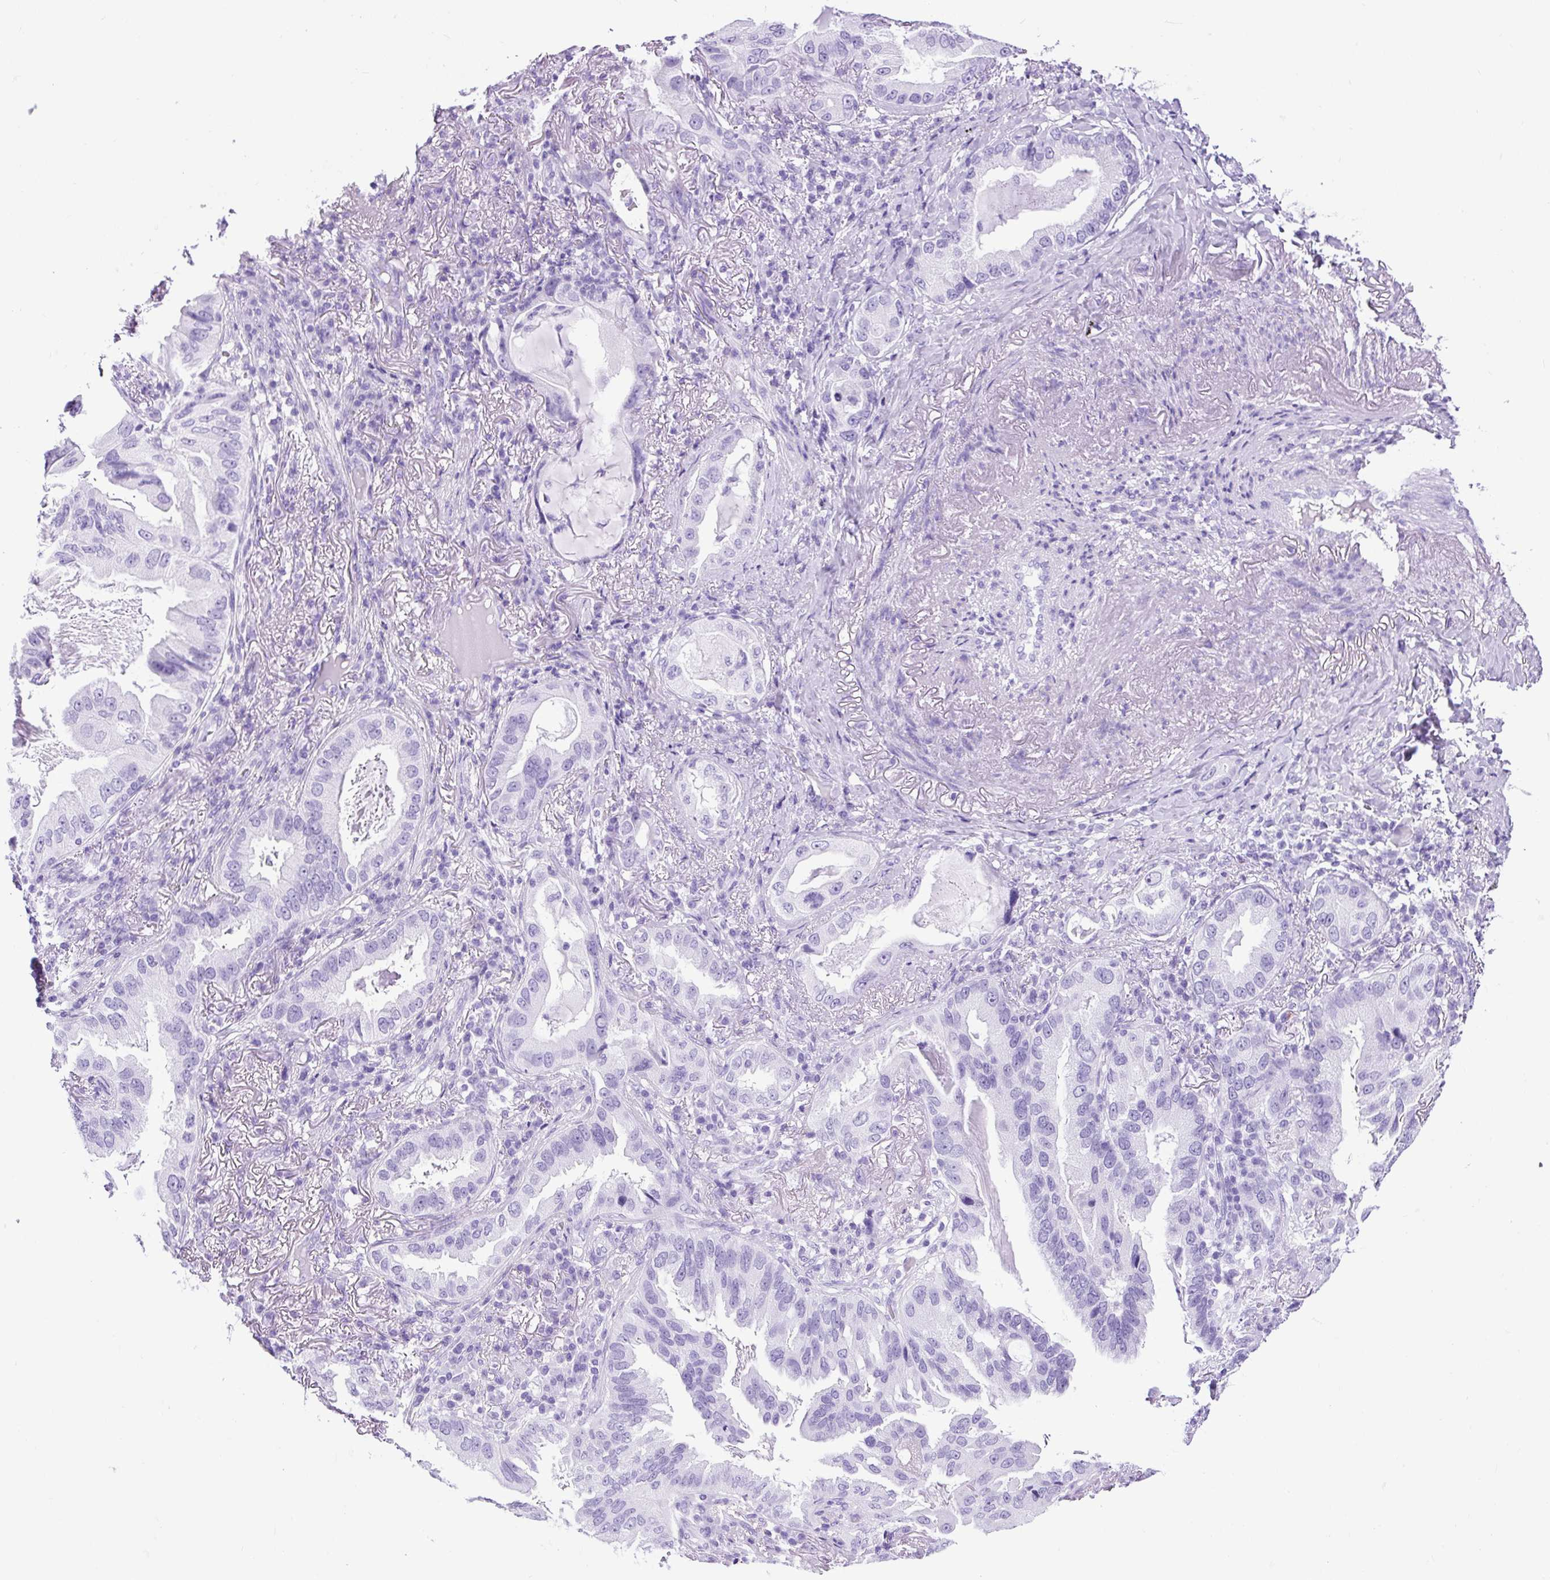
{"staining": {"intensity": "negative", "quantity": "none", "location": "none"}, "tissue": "lung cancer", "cell_type": "Tumor cells", "image_type": "cancer", "snomed": [{"axis": "morphology", "description": "Adenocarcinoma, NOS"}, {"axis": "topography", "description": "Lung"}], "caption": "Lung cancer stained for a protein using immunohistochemistry (IHC) exhibits no expression tumor cells.", "gene": "CEL", "patient": {"sex": "female", "age": 69}}